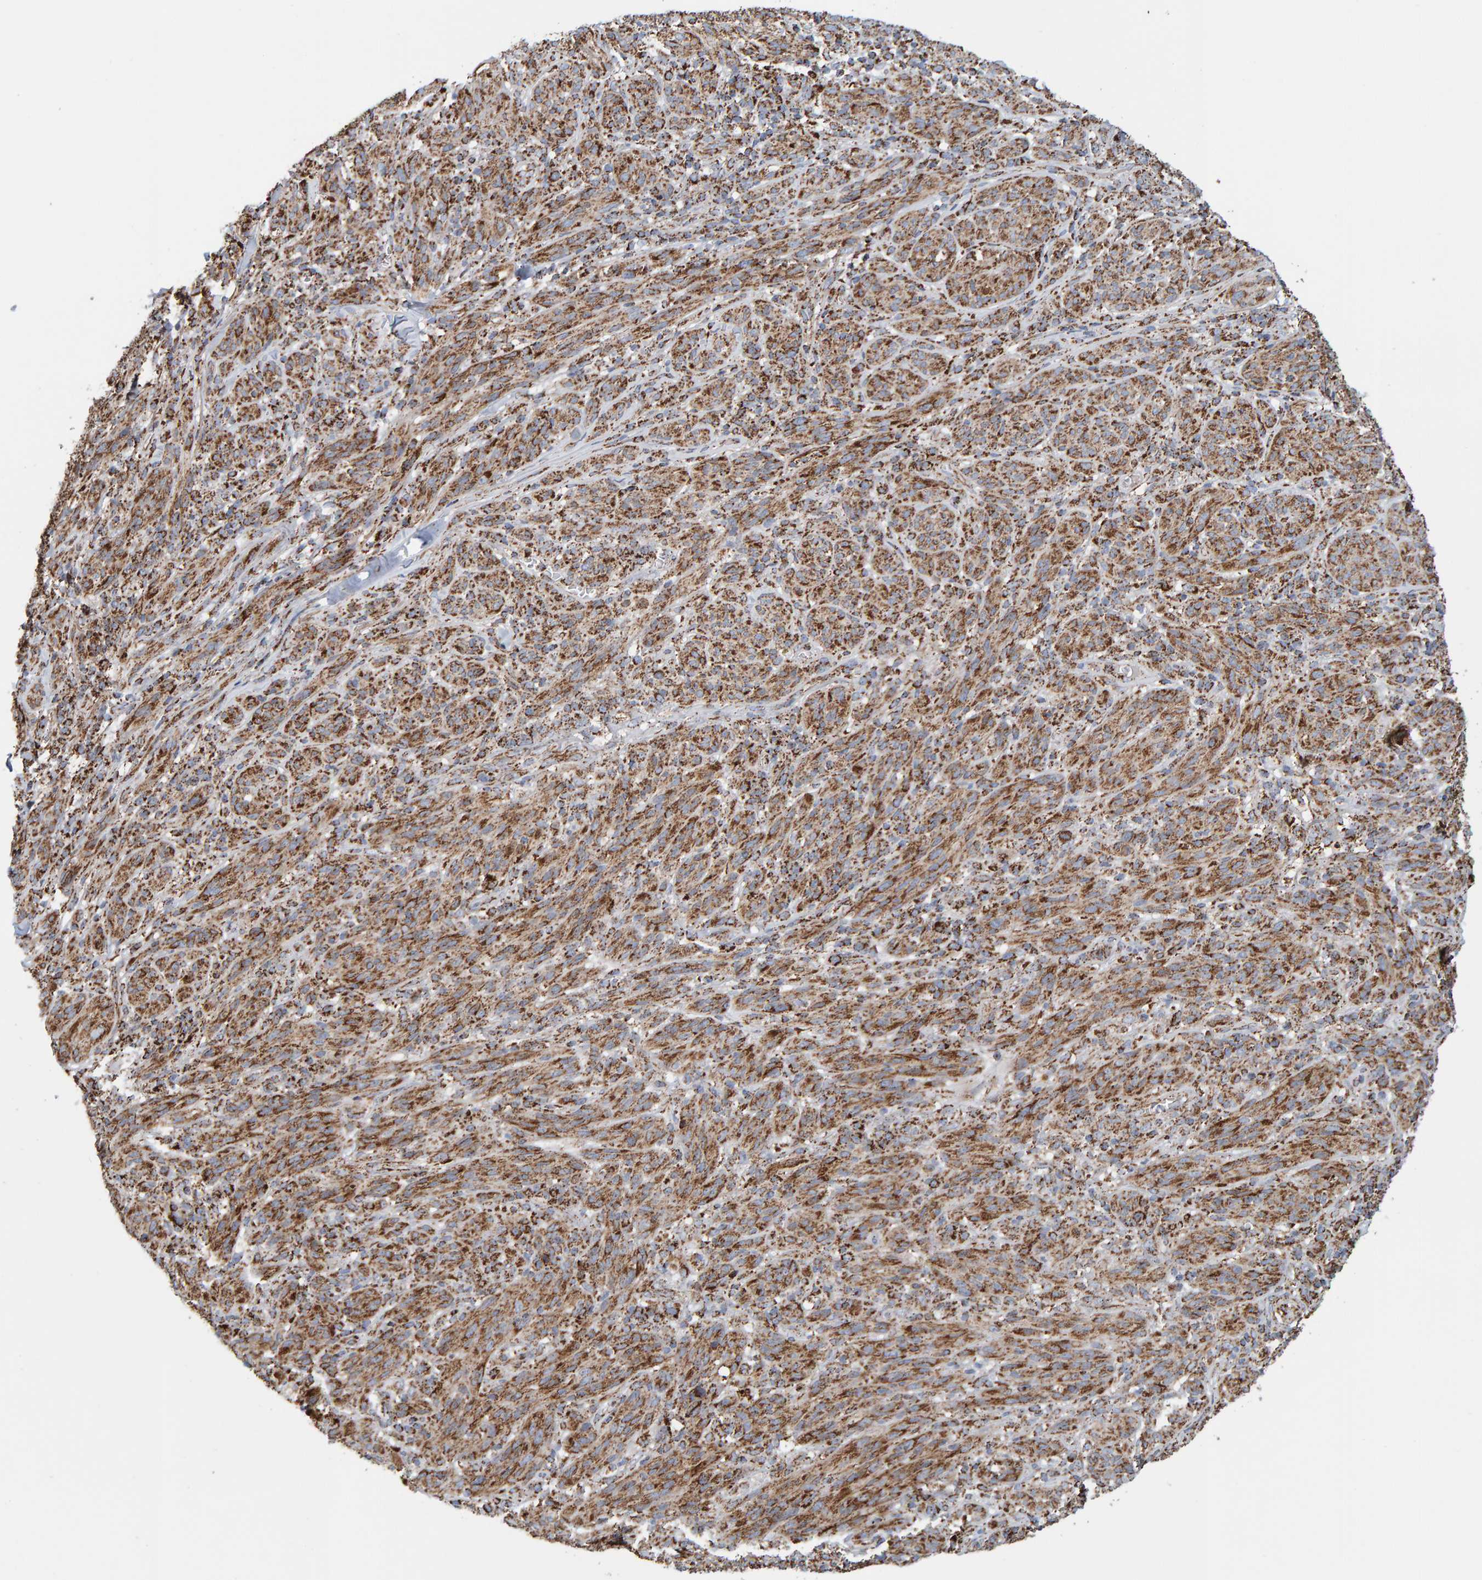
{"staining": {"intensity": "moderate", "quantity": ">75%", "location": "cytoplasmic/membranous"}, "tissue": "melanoma", "cell_type": "Tumor cells", "image_type": "cancer", "snomed": [{"axis": "morphology", "description": "Malignant melanoma, NOS"}, {"axis": "topography", "description": "Skin of head"}], "caption": "IHC histopathology image of neoplastic tissue: human melanoma stained using immunohistochemistry reveals medium levels of moderate protein expression localized specifically in the cytoplasmic/membranous of tumor cells, appearing as a cytoplasmic/membranous brown color.", "gene": "MRPL45", "patient": {"sex": "male", "age": 96}}